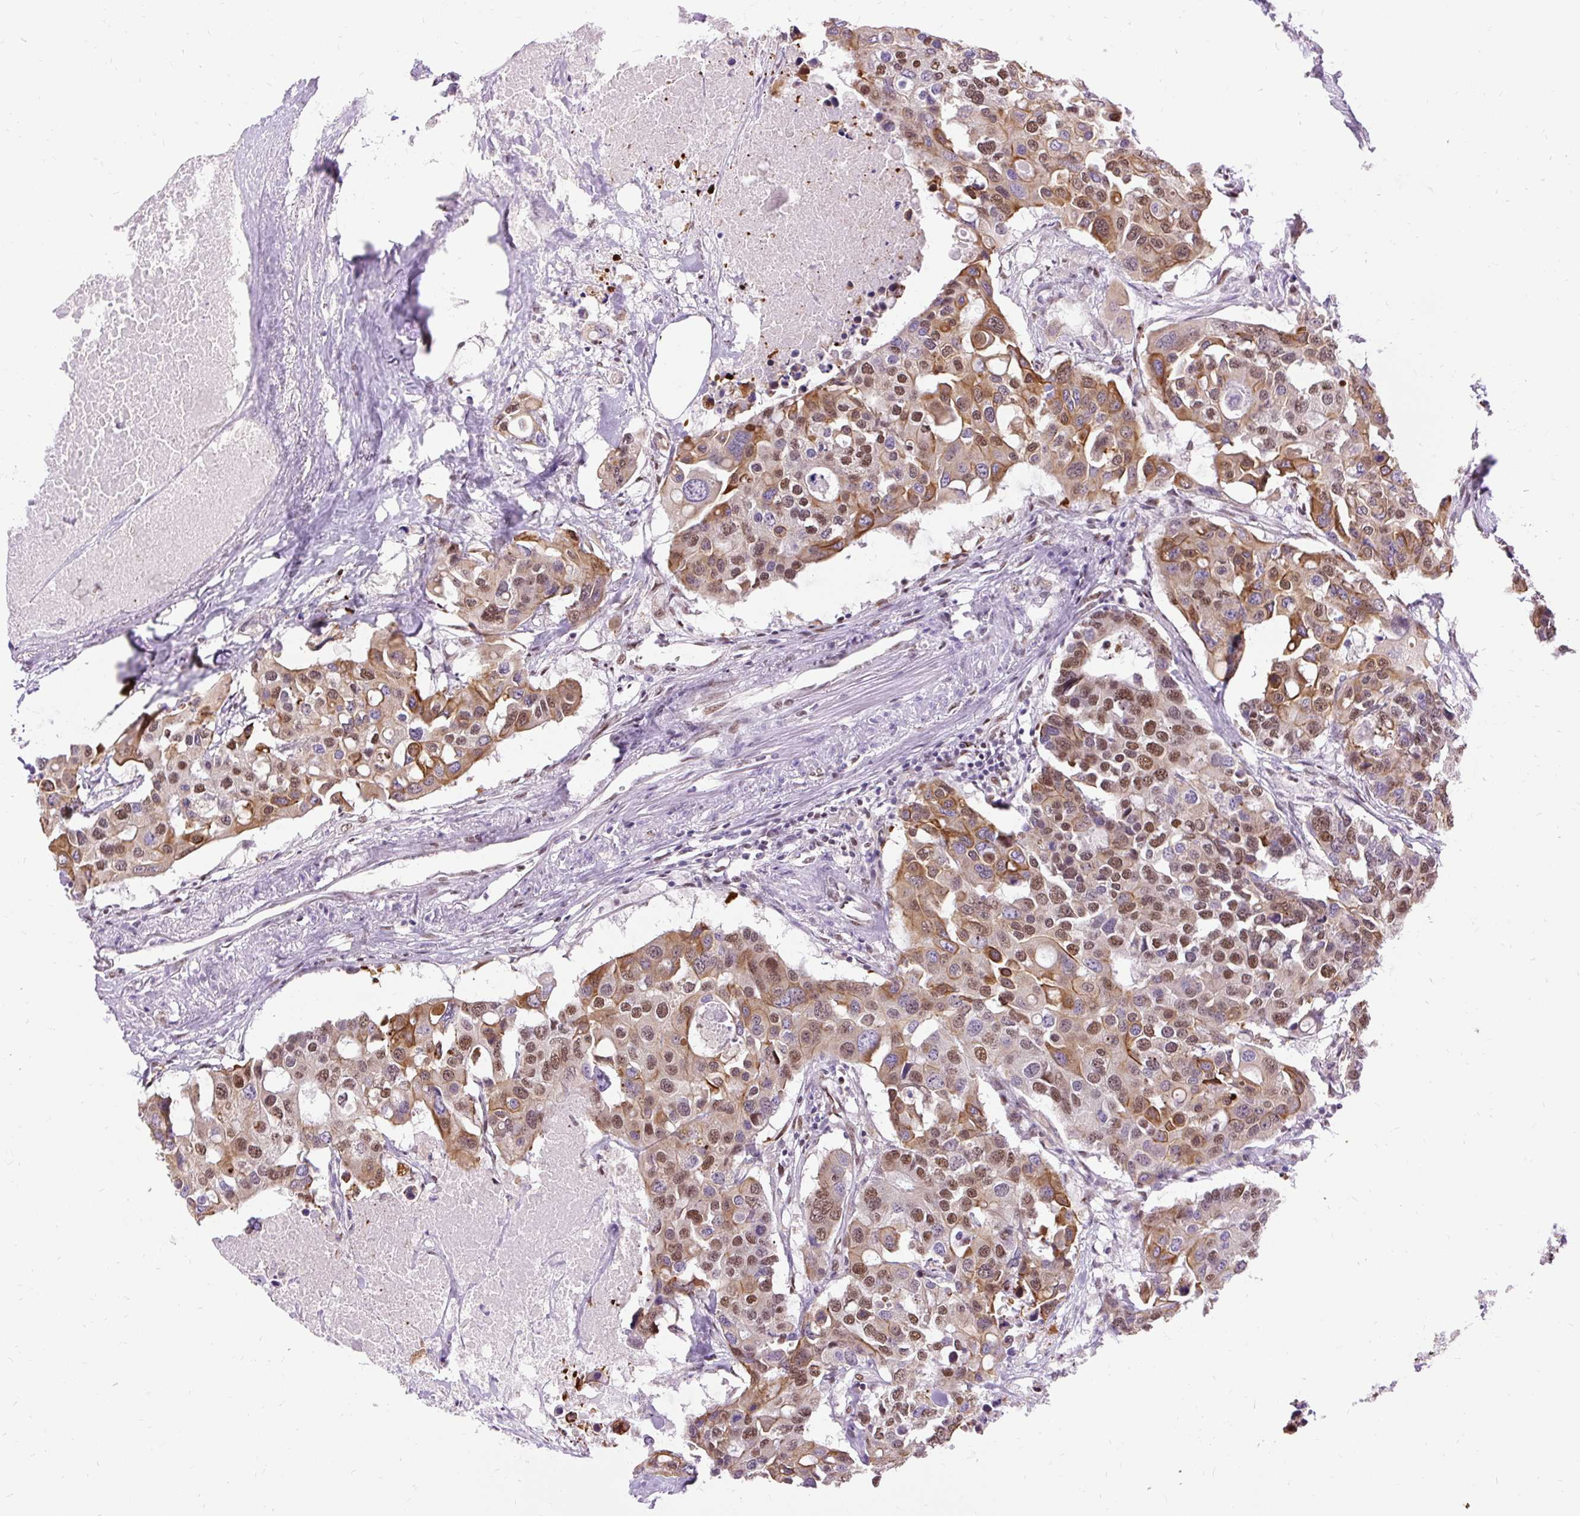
{"staining": {"intensity": "moderate", "quantity": ">75%", "location": "cytoplasmic/membranous,nuclear"}, "tissue": "colorectal cancer", "cell_type": "Tumor cells", "image_type": "cancer", "snomed": [{"axis": "morphology", "description": "Adenocarcinoma, NOS"}, {"axis": "topography", "description": "Colon"}], "caption": "A micrograph of adenocarcinoma (colorectal) stained for a protein shows moderate cytoplasmic/membranous and nuclear brown staining in tumor cells. (Stains: DAB in brown, nuclei in blue, Microscopy: brightfield microscopy at high magnification).", "gene": "ZNF672", "patient": {"sex": "male", "age": 77}}